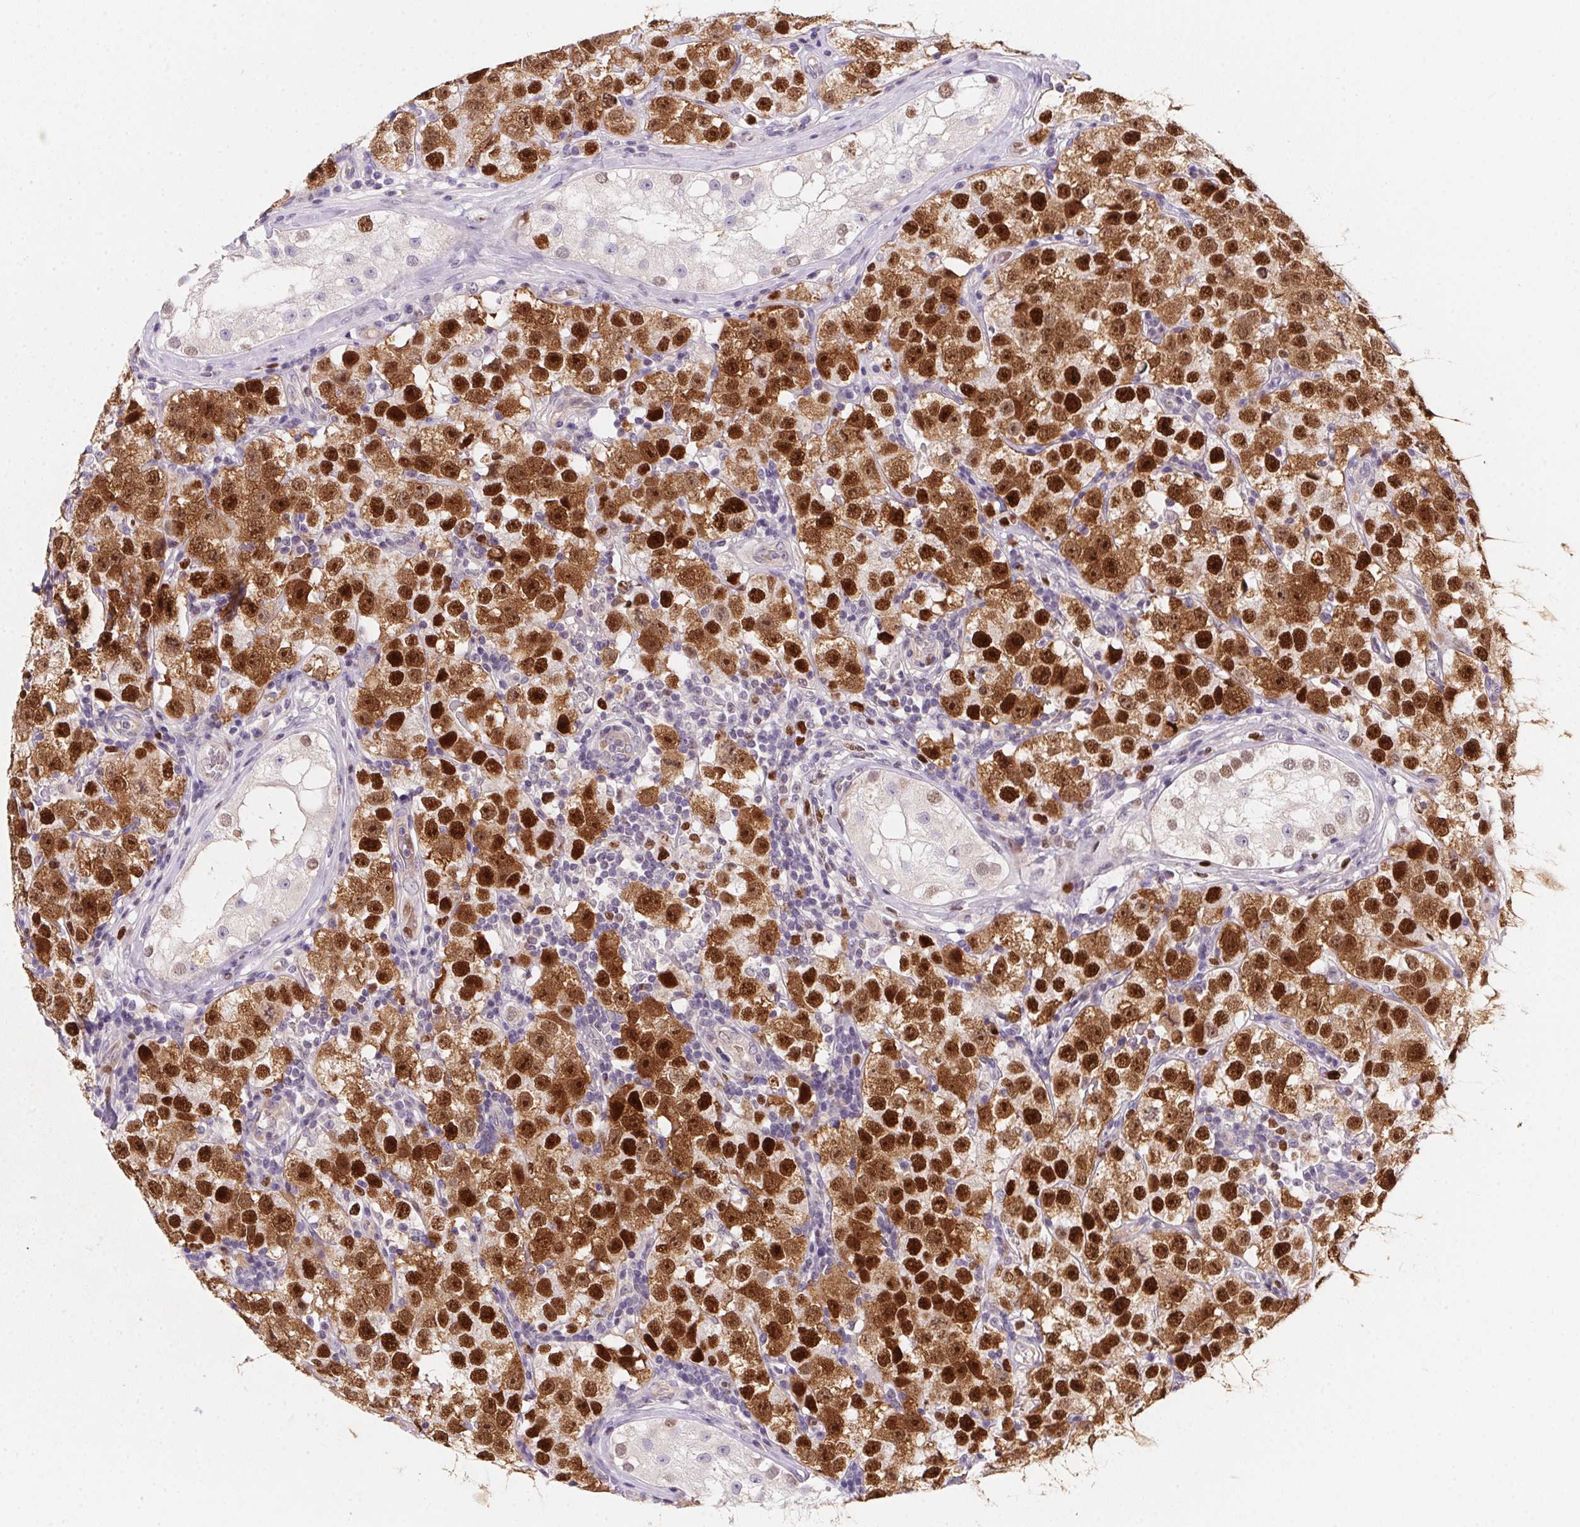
{"staining": {"intensity": "strong", "quantity": ">75%", "location": "cytoplasmic/membranous,nuclear"}, "tissue": "testis cancer", "cell_type": "Tumor cells", "image_type": "cancer", "snomed": [{"axis": "morphology", "description": "Seminoma, NOS"}, {"axis": "topography", "description": "Testis"}], "caption": "This histopathology image exhibits immunohistochemistry (IHC) staining of human testis seminoma, with high strong cytoplasmic/membranous and nuclear staining in about >75% of tumor cells.", "gene": "HELLS", "patient": {"sex": "male", "age": 34}}